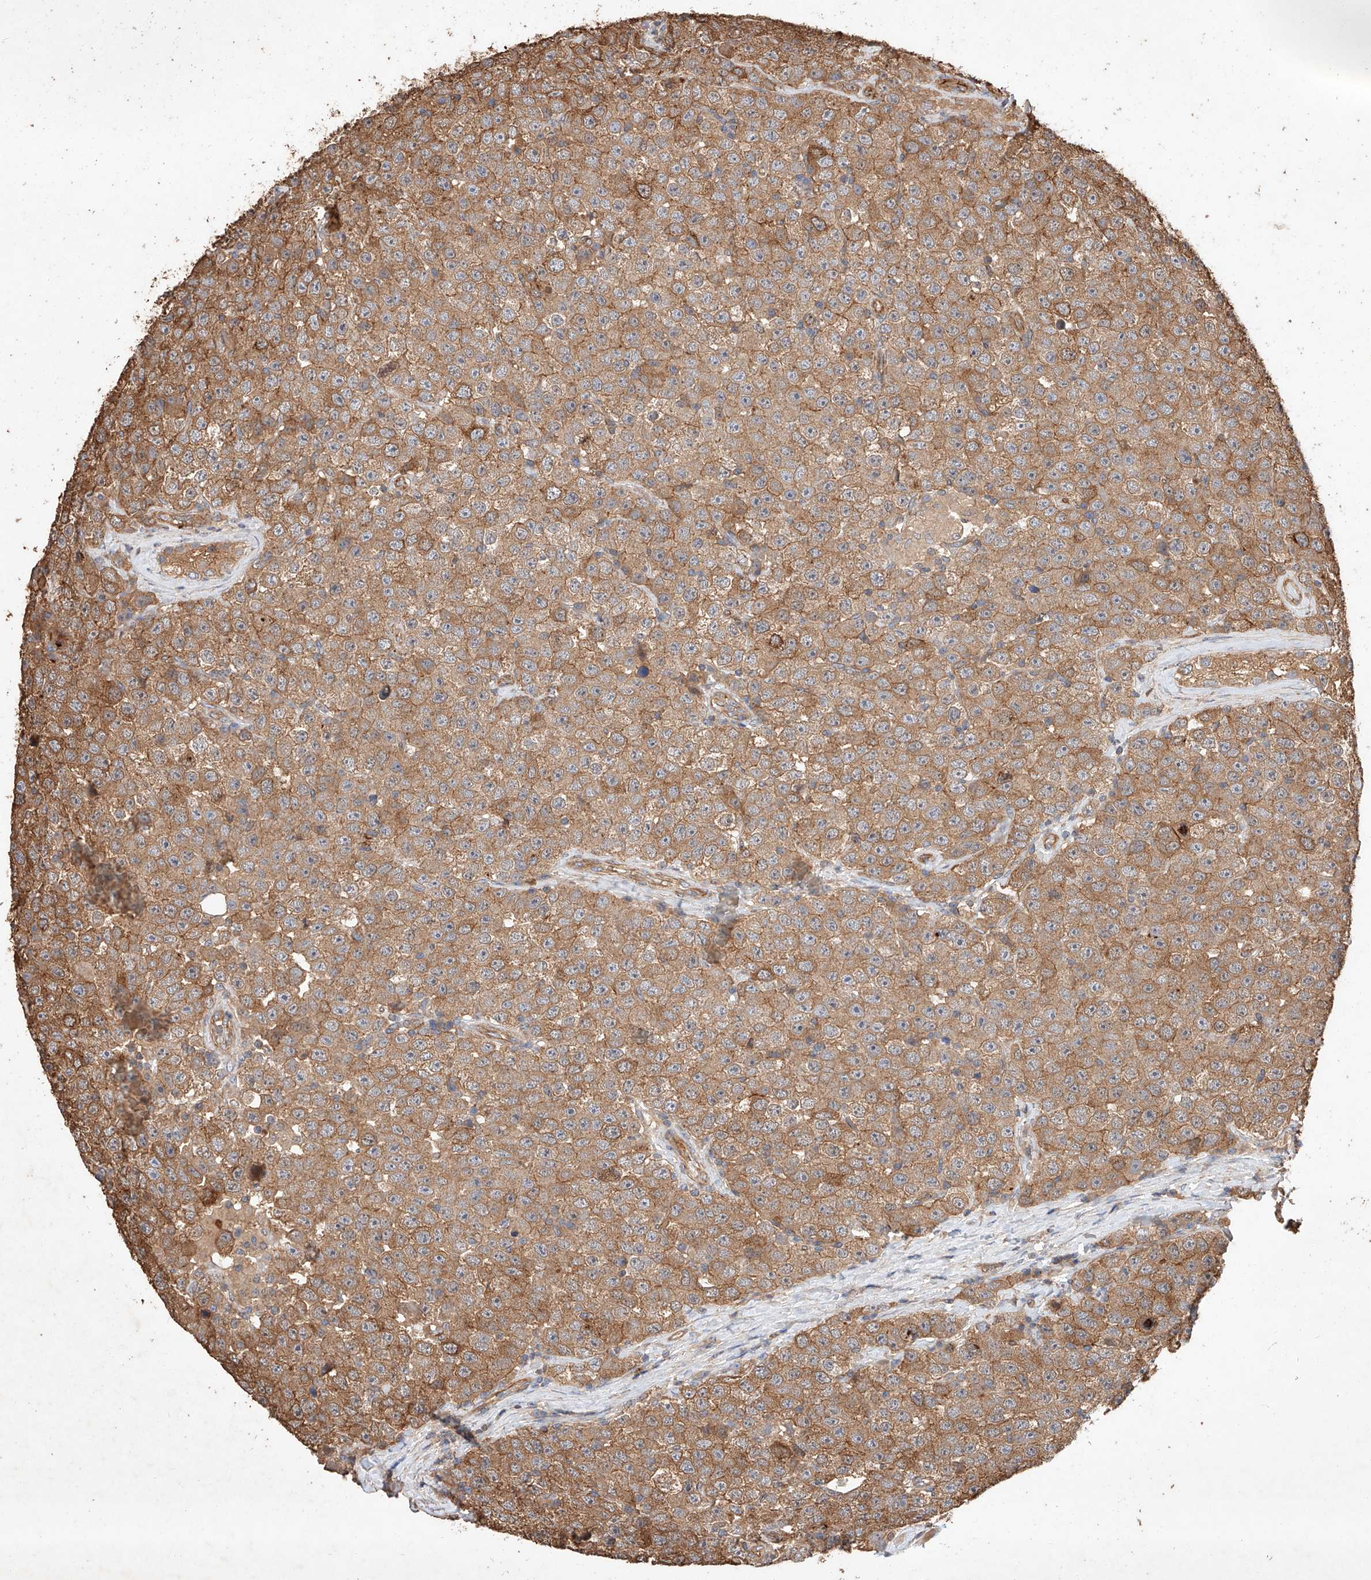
{"staining": {"intensity": "moderate", "quantity": ">75%", "location": "cytoplasmic/membranous"}, "tissue": "testis cancer", "cell_type": "Tumor cells", "image_type": "cancer", "snomed": [{"axis": "morphology", "description": "Seminoma, NOS"}, {"axis": "topography", "description": "Testis"}], "caption": "Human testis seminoma stained with a brown dye shows moderate cytoplasmic/membranous positive staining in approximately >75% of tumor cells.", "gene": "GHDC", "patient": {"sex": "male", "age": 28}}